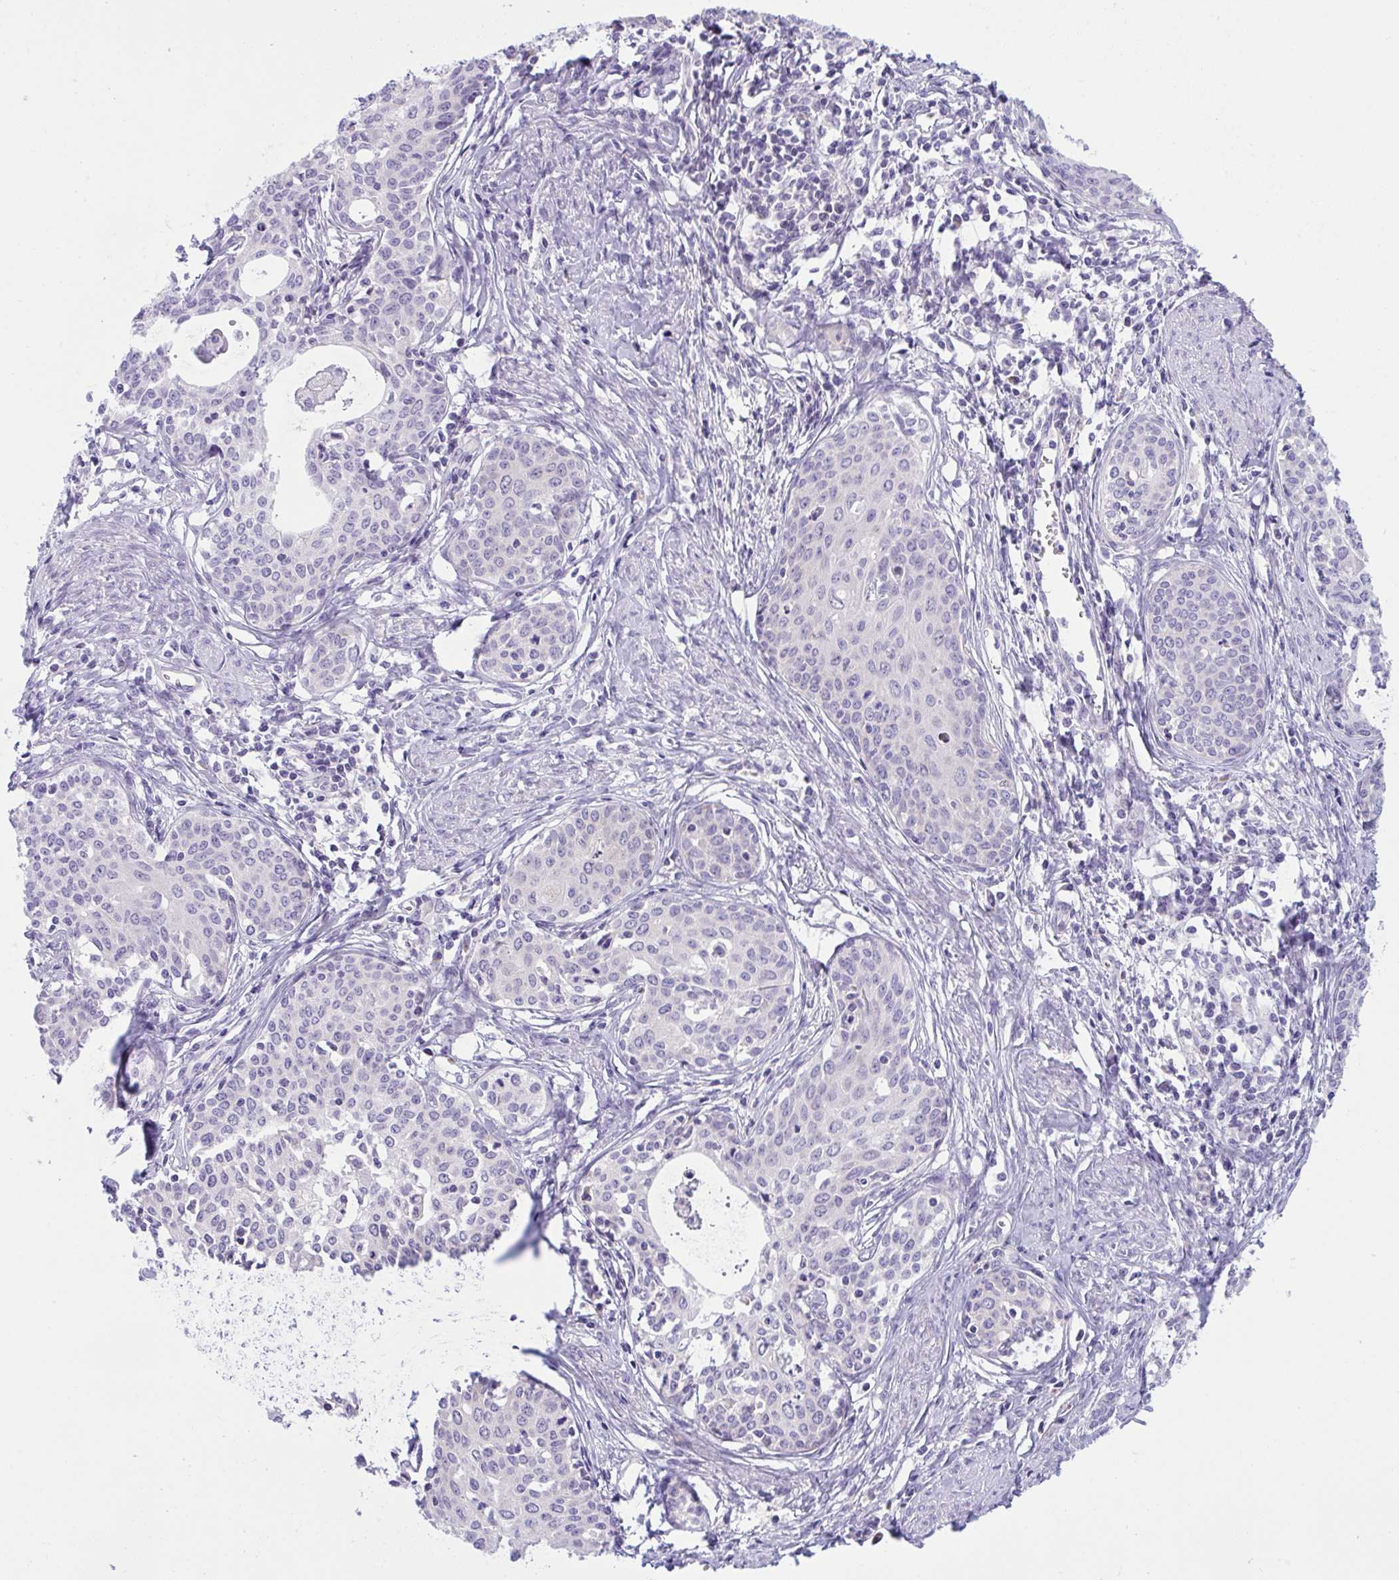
{"staining": {"intensity": "negative", "quantity": "none", "location": "none"}, "tissue": "cervical cancer", "cell_type": "Tumor cells", "image_type": "cancer", "snomed": [{"axis": "morphology", "description": "Squamous cell carcinoma, NOS"}, {"axis": "morphology", "description": "Adenocarcinoma, NOS"}, {"axis": "topography", "description": "Cervix"}], "caption": "Cervical squamous cell carcinoma was stained to show a protein in brown. There is no significant expression in tumor cells. (Stains: DAB (3,3'-diaminobenzidine) IHC with hematoxylin counter stain, Microscopy: brightfield microscopy at high magnification).", "gene": "DTX3", "patient": {"sex": "female", "age": 52}}